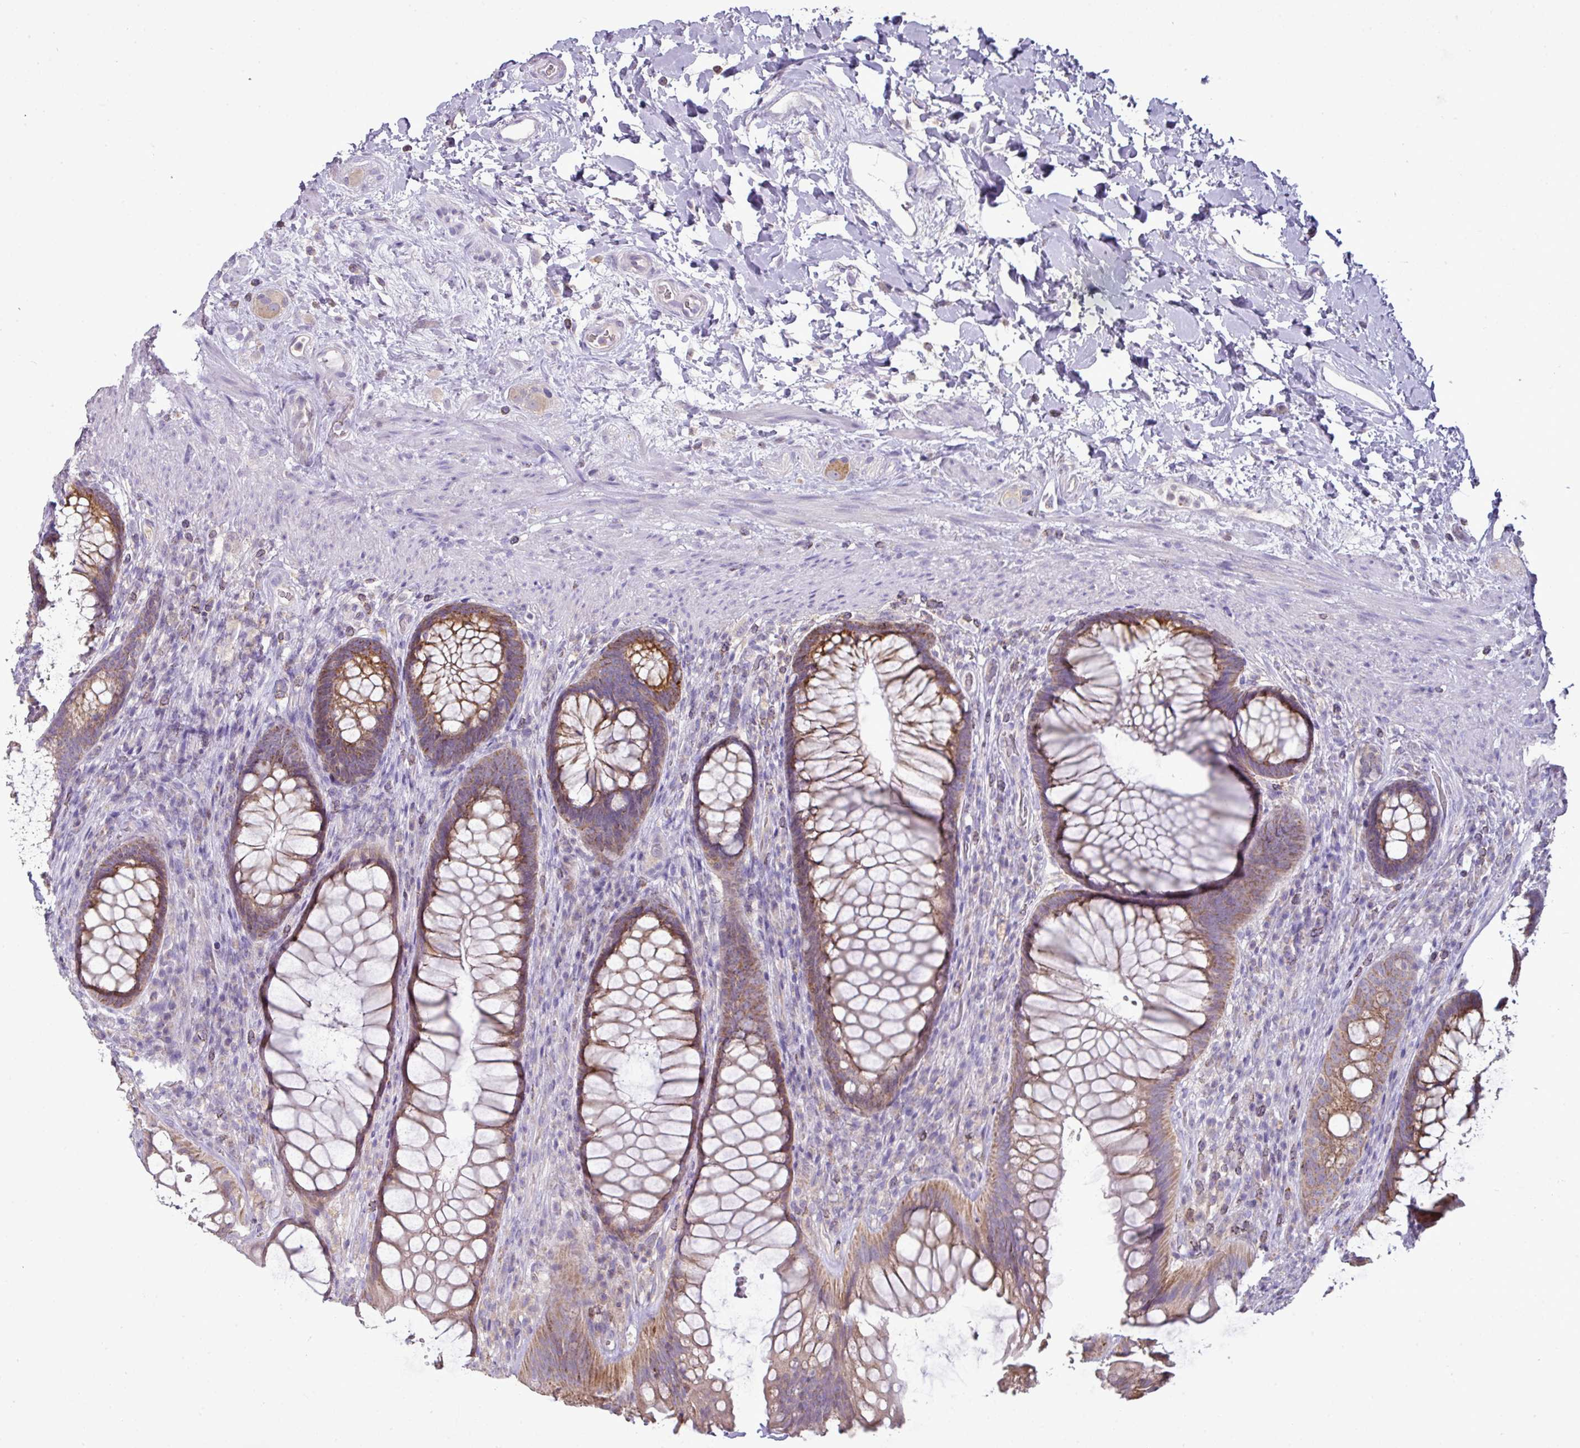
{"staining": {"intensity": "moderate", "quantity": ">75%", "location": "cytoplasmic/membranous"}, "tissue": "rectum", "cell_type": "Glandular cells", "image_type": "normal", "snomed": [{"axis": "morphology", "description": "Normal tissue, NOS"}, {"axis": "topography", "description": "Rectum"}], "caption": "Protein staining displays moderate cytoplasmic/membranous positivity in about >75% of glandular cells in benign rectum.", "gene": "TRAPPC1", "patient": {"sex": "male", "age": 53}}